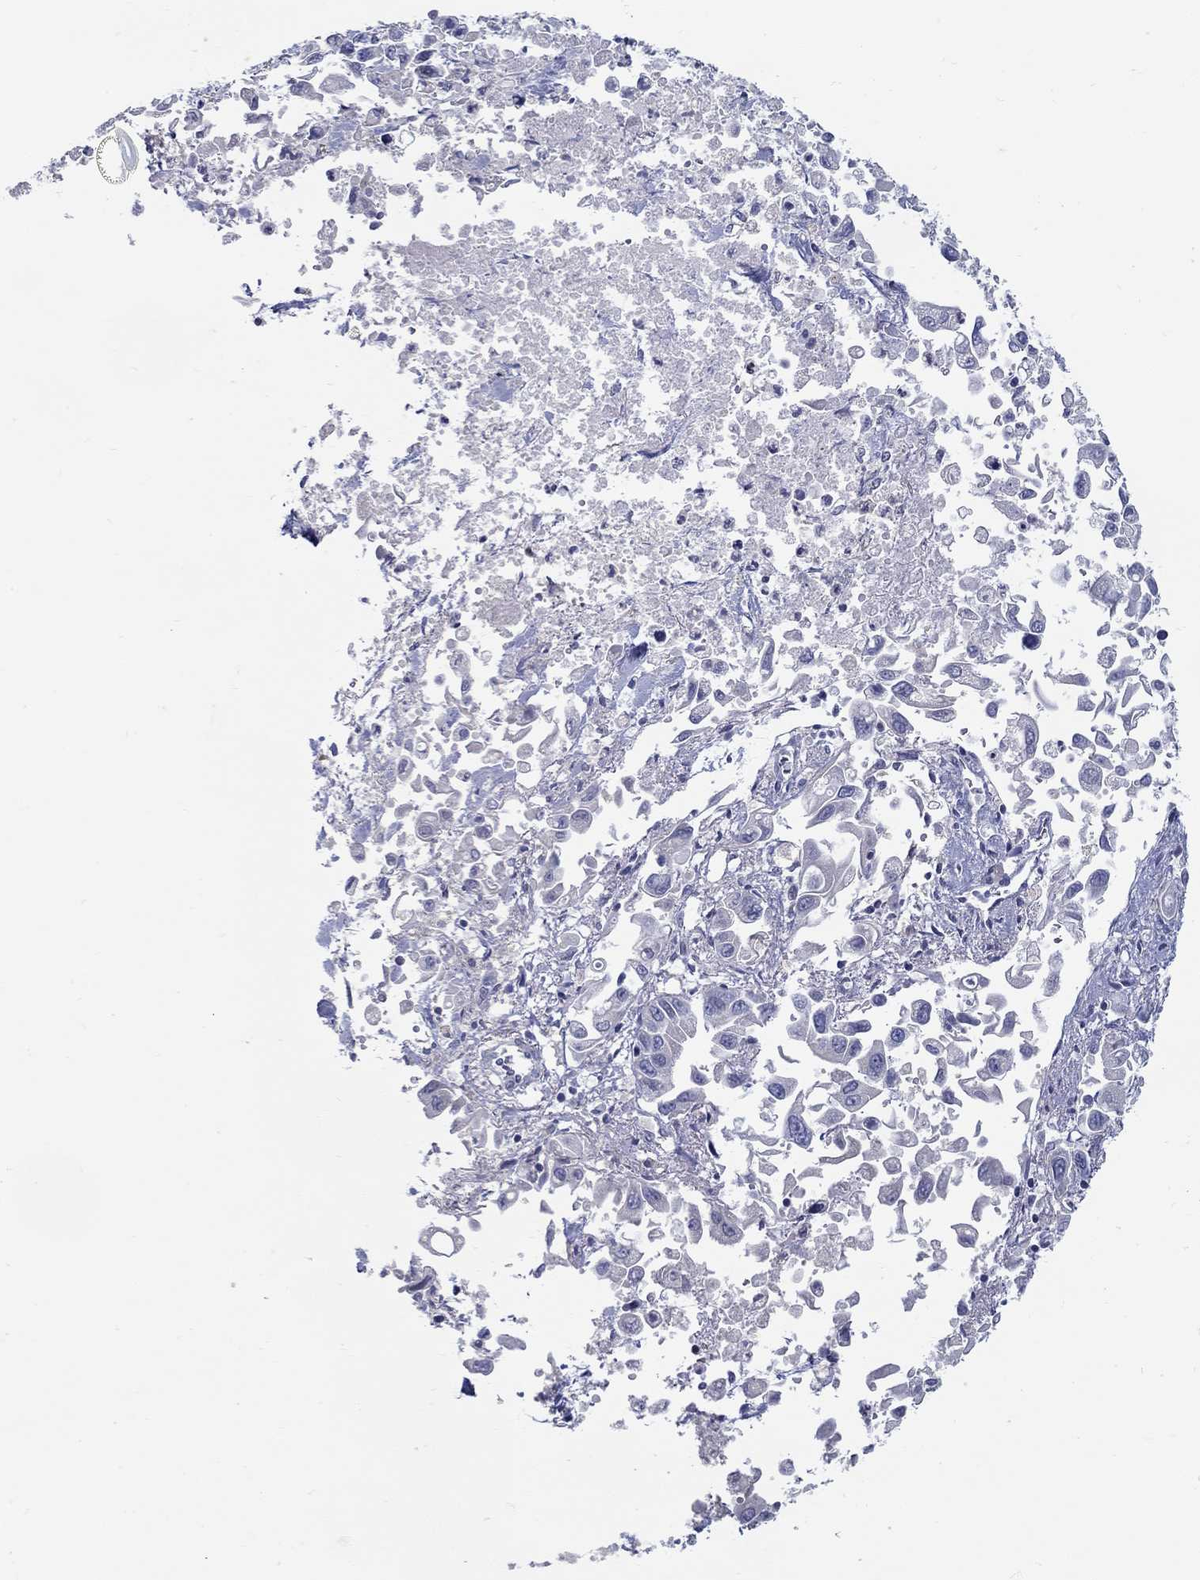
{"staining": {"intensity": "negative", "quantity": "none", "location": "none"}, "tissue": "pancreatic cancer", "cell_type": "Tumor cells", "image_type": "cancer", "snomed": [{"axis": "morphology", "description": "Adenocarcinoma, NOS"}, {"axis": "topography", "description": "Pancreas"}], "caption": "Immunohistochemistry (IHC) histopathology image of pancreatic cancer (adenocarcinoma) stained for a protein (brown), which displays no positivity in tumor cells. The staining was performed using DAB to visualize the protein expression in brown, while the nuclei were stained in blue with hematoxylin (Magnification: 20x).", "gene": "ABCA4", "patient": {"sex": "female", "age": 83}}